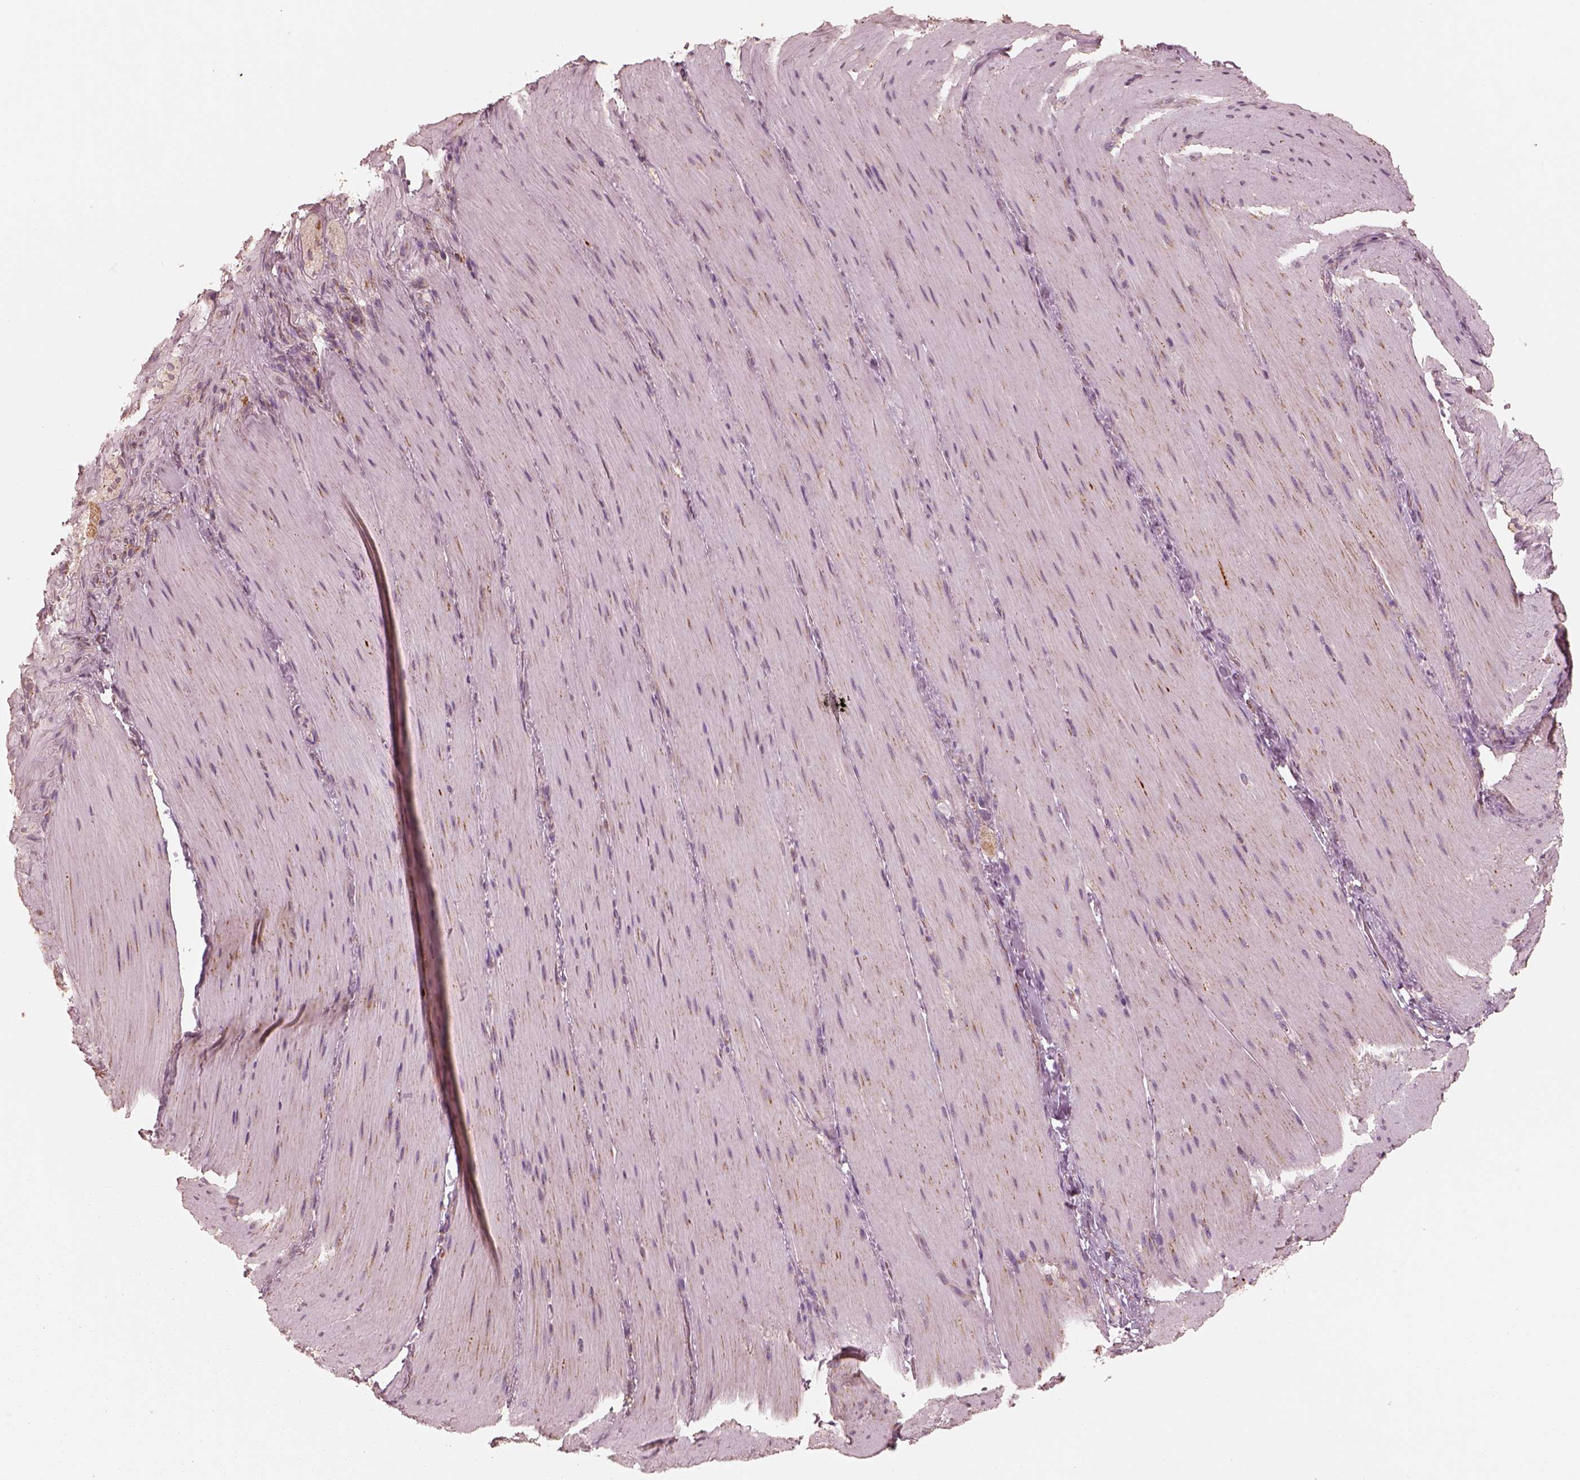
{"staining": {"intensity": "weak", "quantity": "<25%", "location": "cytoplasmic/membranous"}, "tissue": "smooth muscle", "cell_type": "Smooth muscle cells", "image_type": "normal", "snomed": [{"axis": "morphology", "description": "Normal tissue, NOS"}, {"axis": "topography", "description": "Smooth muscle"}, {"axis": "topography", "description": "Colon"}], "caption": "DAB immunohistochemical staining of normal human smooth muscle shows no significant positivity in smooth muscle cells. (Immunohistochemistry, brightfield microscopy, high magnification).", "gene": "ENTPD6", "patient": {"sex": "male", "age": 73}}